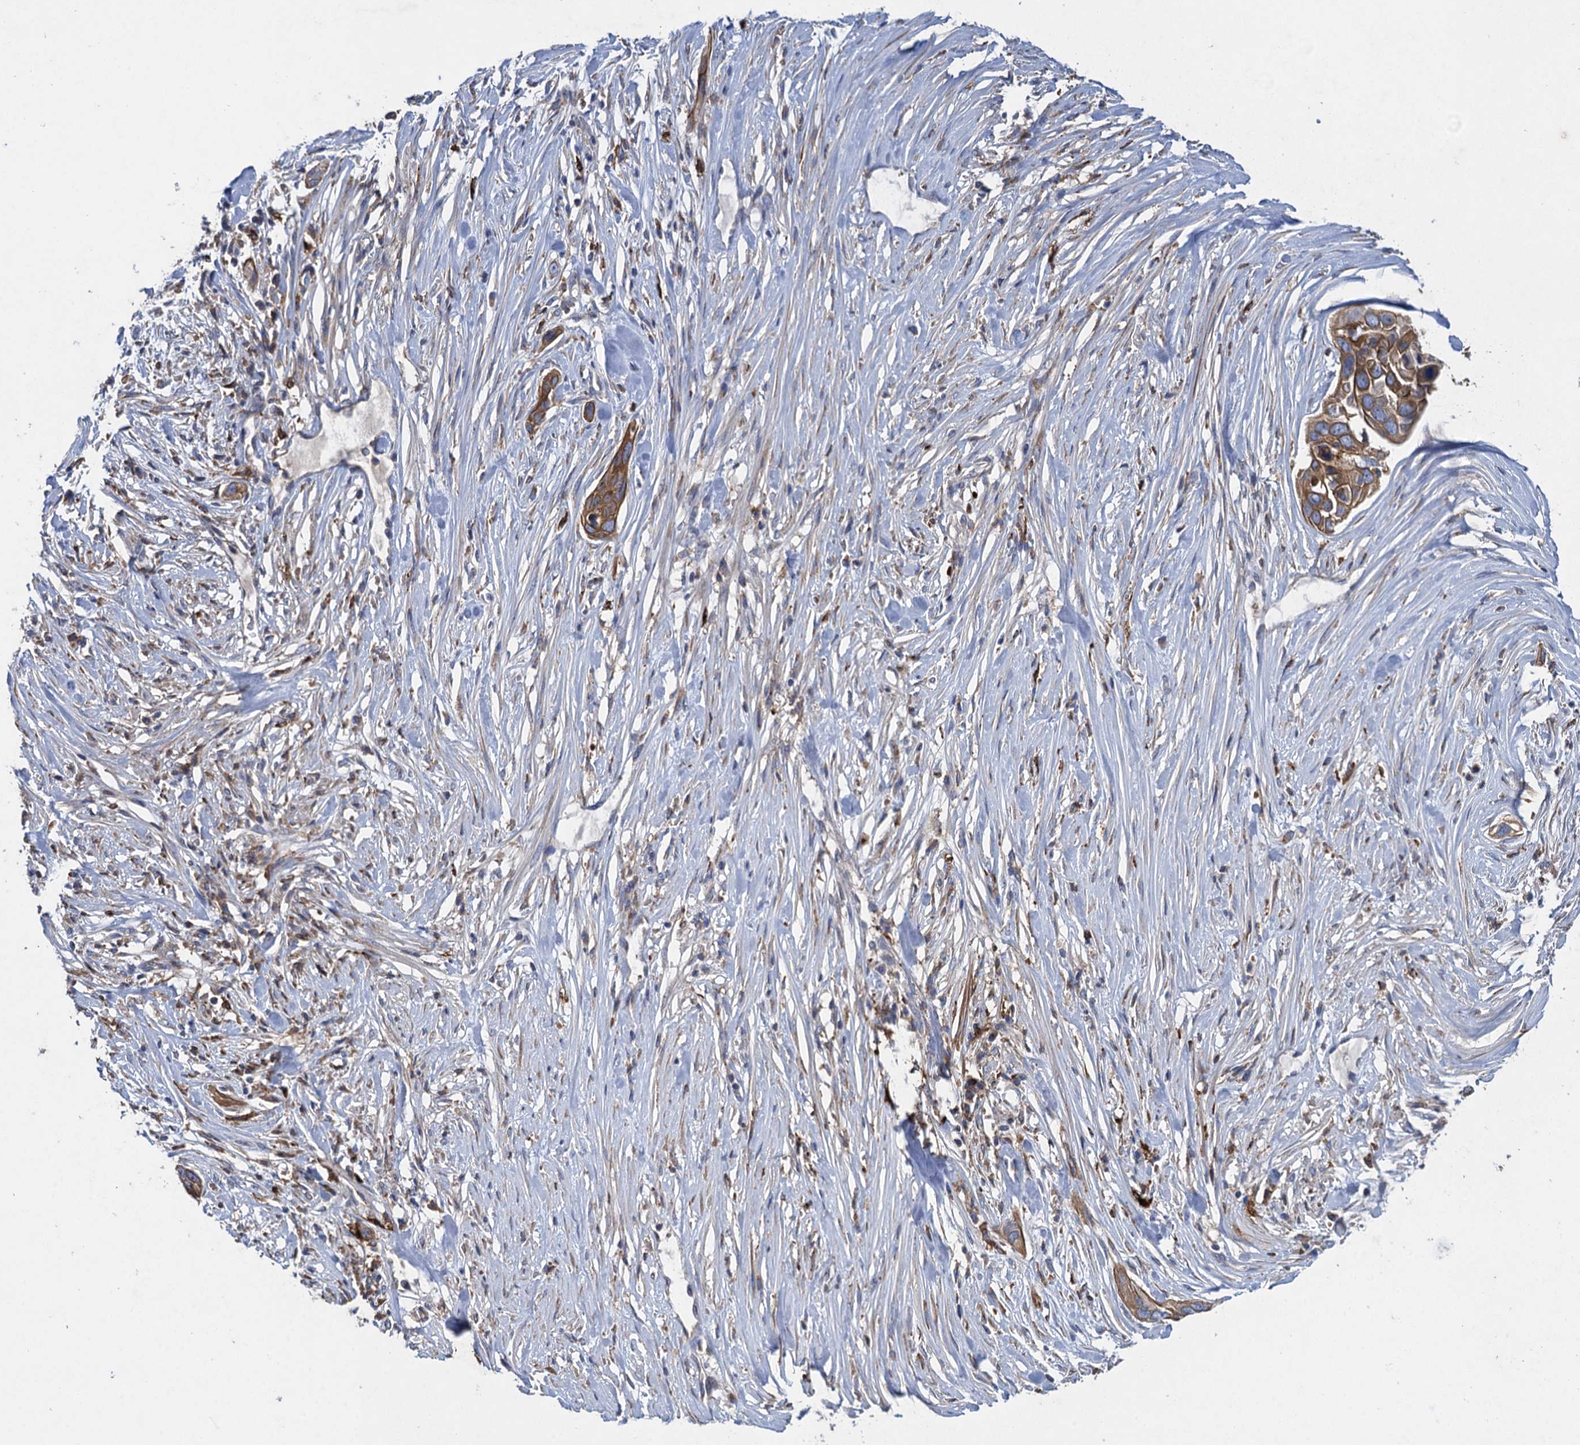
{"staining": {"intensity": "moderate", "quantity": ">75%", "location": "cytoplasmic/membranous"}, "tissue": "pancreatic cancer", "cell_type": "Tumor cells", "image_type": "cancer", "snomed": [{"axis": "morphology", "description": "Adenocarcinoma, NOS"}, {"axis": "topography", "description": "Pancreas"}], "caption": "High-magnification brightfield microscopy of pancreatic cancer stained with DAB (3,3'-diaminobenzidine) (brown) and counterstained with hematoxylin (blue). tumor cells exhibit moderate cytoplasmic/membranous positivity is present in approximately>75% of cells.", "gene": "TXNDC11", "patient": {"sex": "female", "age": 60}}